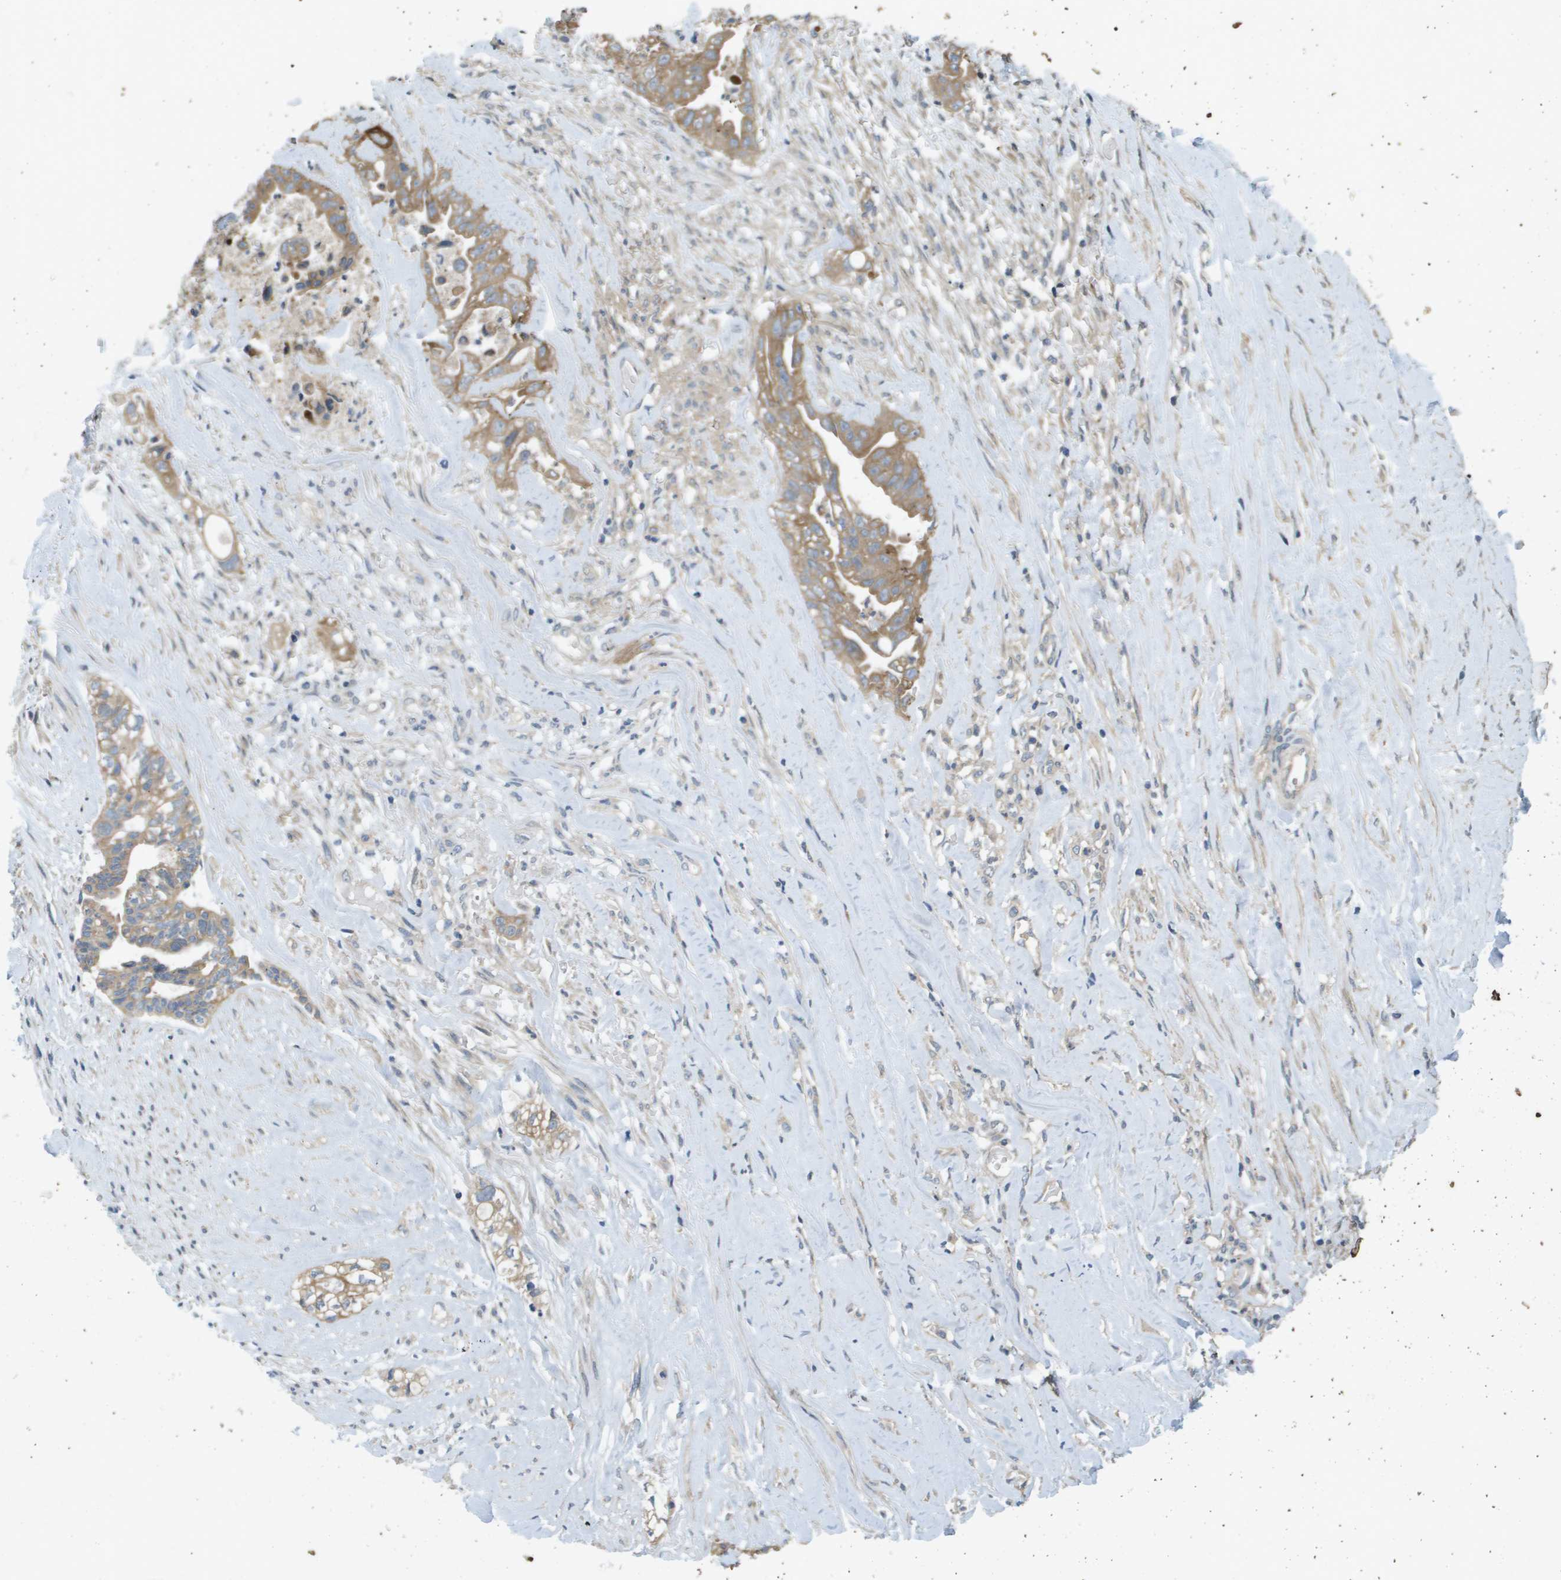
{"staining": {"intensity": "moderate", "quantity": ">75%", "location": "cytoplasmic/membranous"}, "tissue": "liver cancer", "cell_type": "Tumor cells", "image_type": "cancer", "snomed": [{"axis": "morphology", "description": "Cholangiocarcinoma"}, {"axis": "topography", "description": "Liver"}], "caption": "Protein staining displays moderate cytoplasmic/membranous expression in about >75% of tumor cells in liver cancer (cholangiocarcinoma).", "gene": "KRT23", "patient": {"sex": "female", "age": 70}}